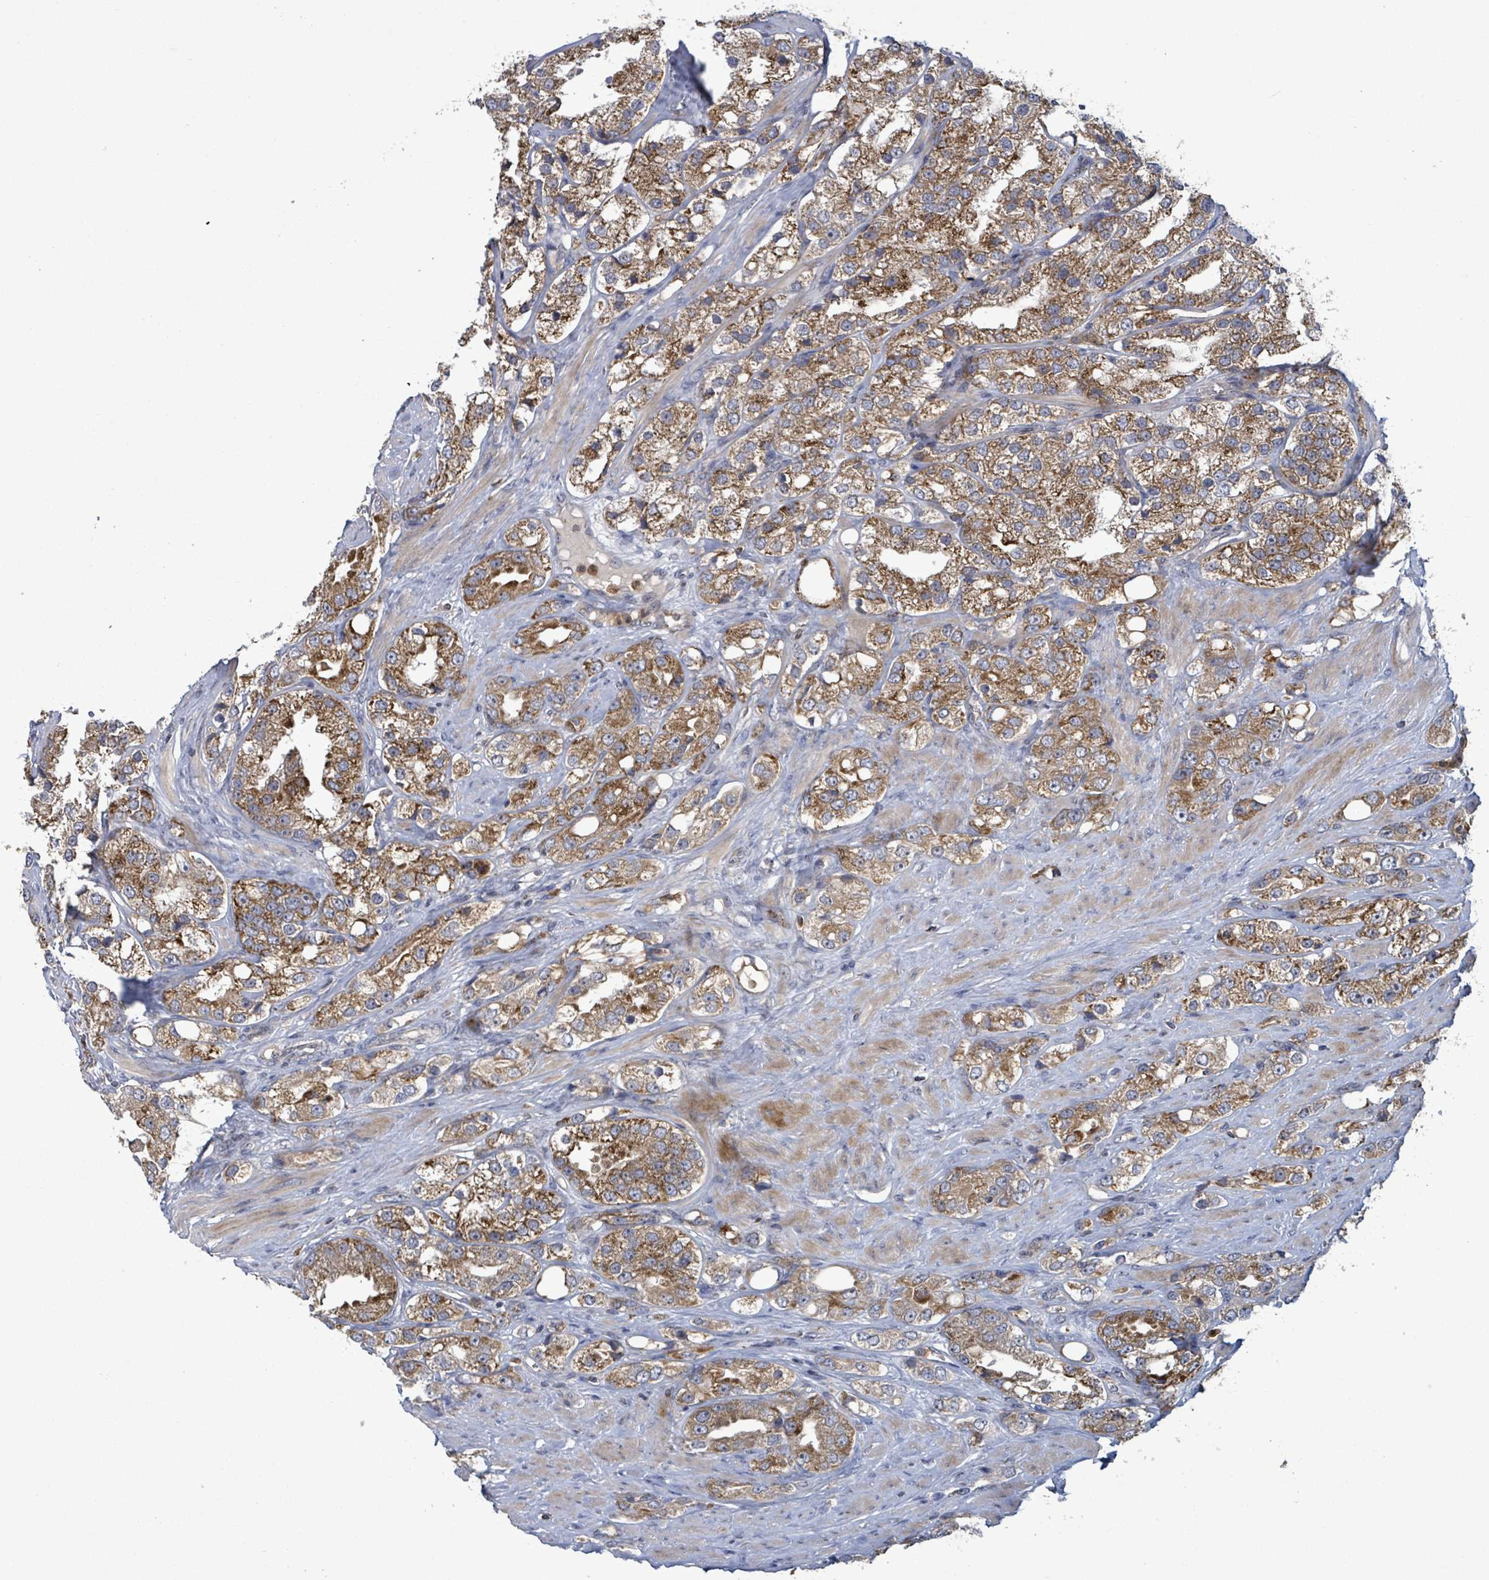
{"staining": {"intensity": "moderate", "quantity": ">75%", "location": "cytoplasmic/membranous"}, "tissue": "prostate cancer", "cell_type": "Tumor cells", "image_type": "cancer", "snomed": [{"axis": "morphology", "description": "Adenocarcinoma, NOS"}, {"axis": "topography", "description": "Prostate"}], "caption": "Protein analysis of prostate cancer tissue exhibits moderate cytoplasmic/membranous expression in approximately >75% of tumor cells.", "gene": "SERPINE3", "patient": {"sex": "male", "age": 79}}